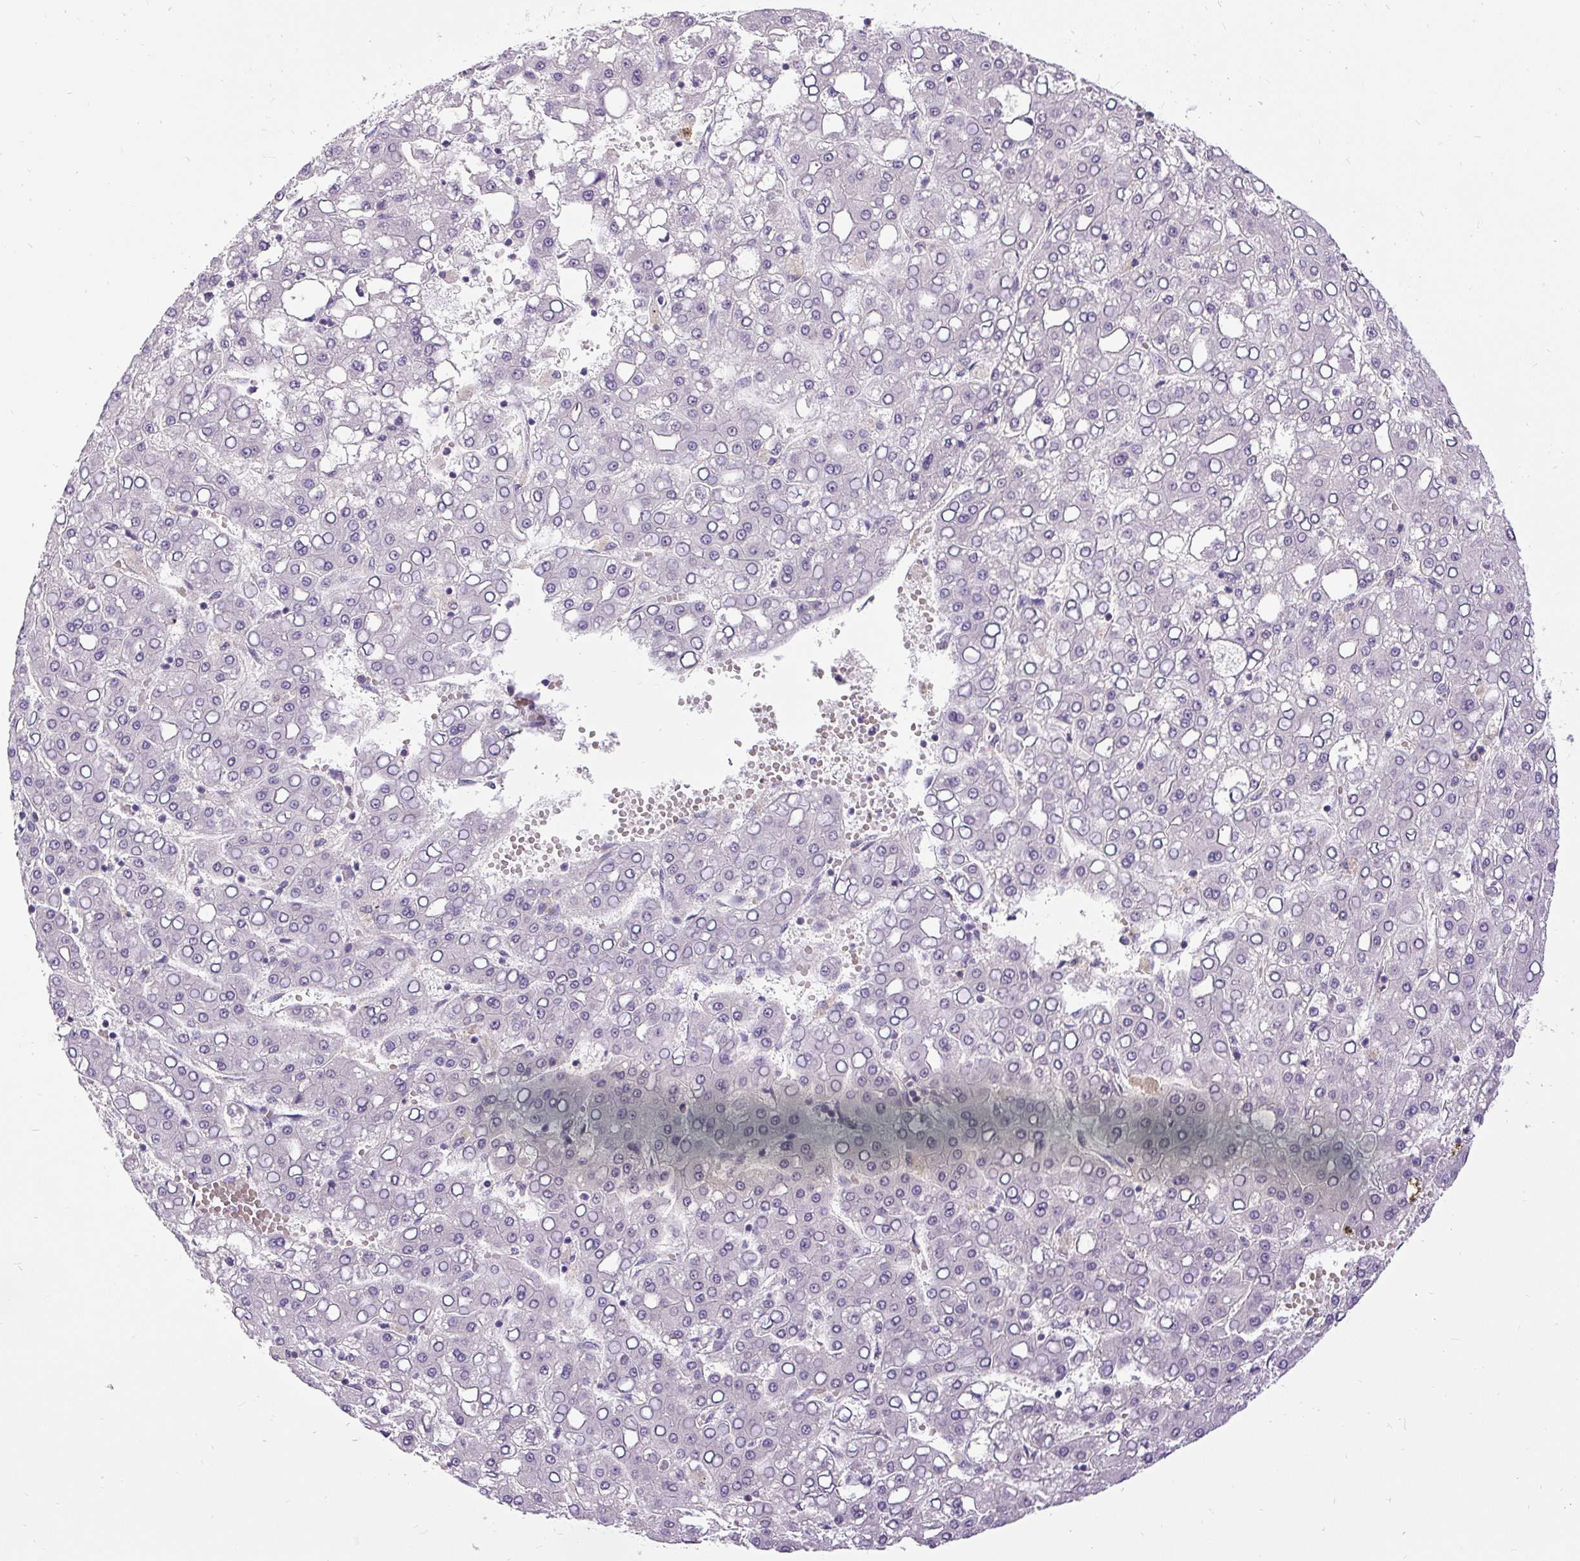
{"staining": {"intensity": "negative", "quantity": "none", "location": "none"}, "tissue": "liver cancer", "cell_type": "Tumor cells", "image_type": "cancer", "snomed": [{"axis": "morphology", "description": "Carcinoma, Hepatocellular, NOS"}, {"axis": "topography", "description": "Liver"}], "caption": "IHC micrograph of liver cancer (hepatocellular carcinoma) stained for a protein (brown), which displays no expression in tumor cells. Nuclei are stained in blue.", "gene": "FAM117B", "patient": {"sex": "male", "age": 65}}